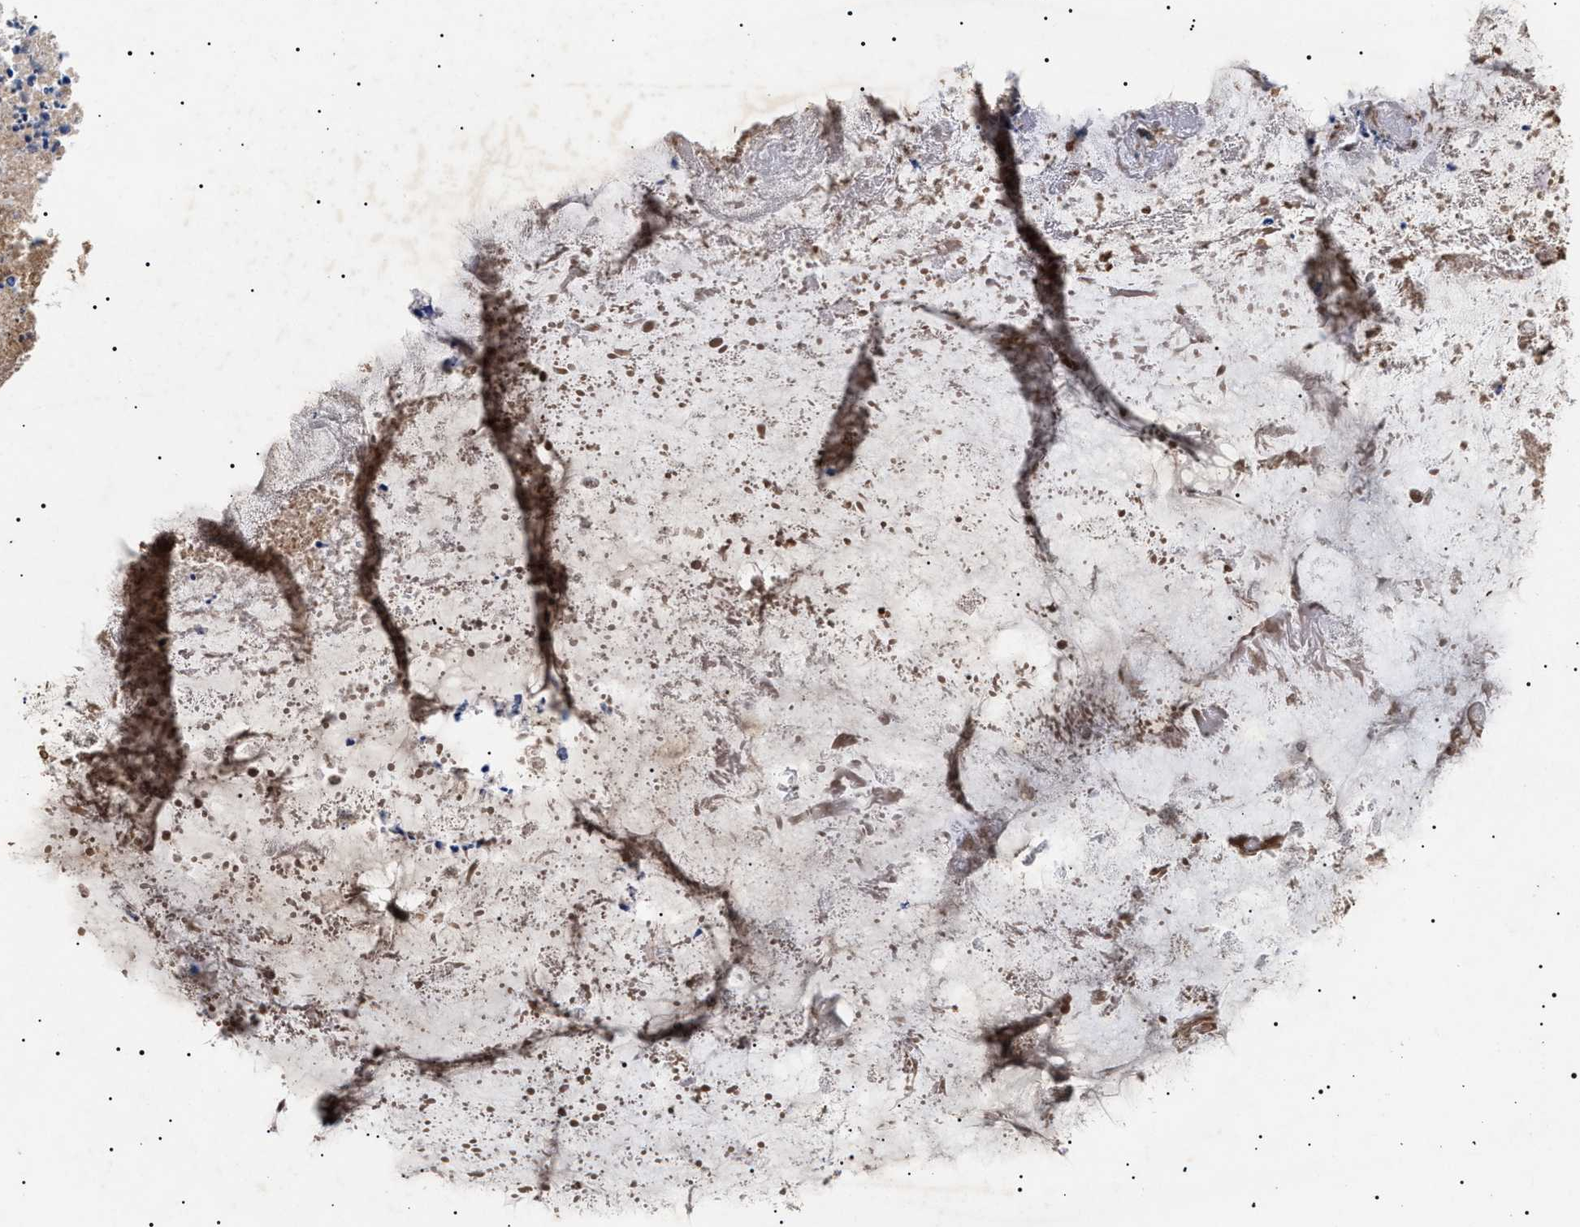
{"staining": {"intensity": "moderate", "quantity": ">75%", "location": "cytoplasmic/membranous"}, "tissue": "ovarian cancer", "cell_type": "Tumor cells", "image_type": "cancer", "snomed": [{"axis": "morphology", "description": "Cystadenocarcinoma, mucinous, NOS"}, {"axis": "topography", "description": "Ovary"}], "caption": "Brown immunohistochemical staining in human ovarian mucinous cystadenocarcinoma demonstrates moderate cytoplasmic/membranous staining in about >75% of tumor cells.", "gene": "CHRDL2", "patient": {"sex": "female", "age": 80}}